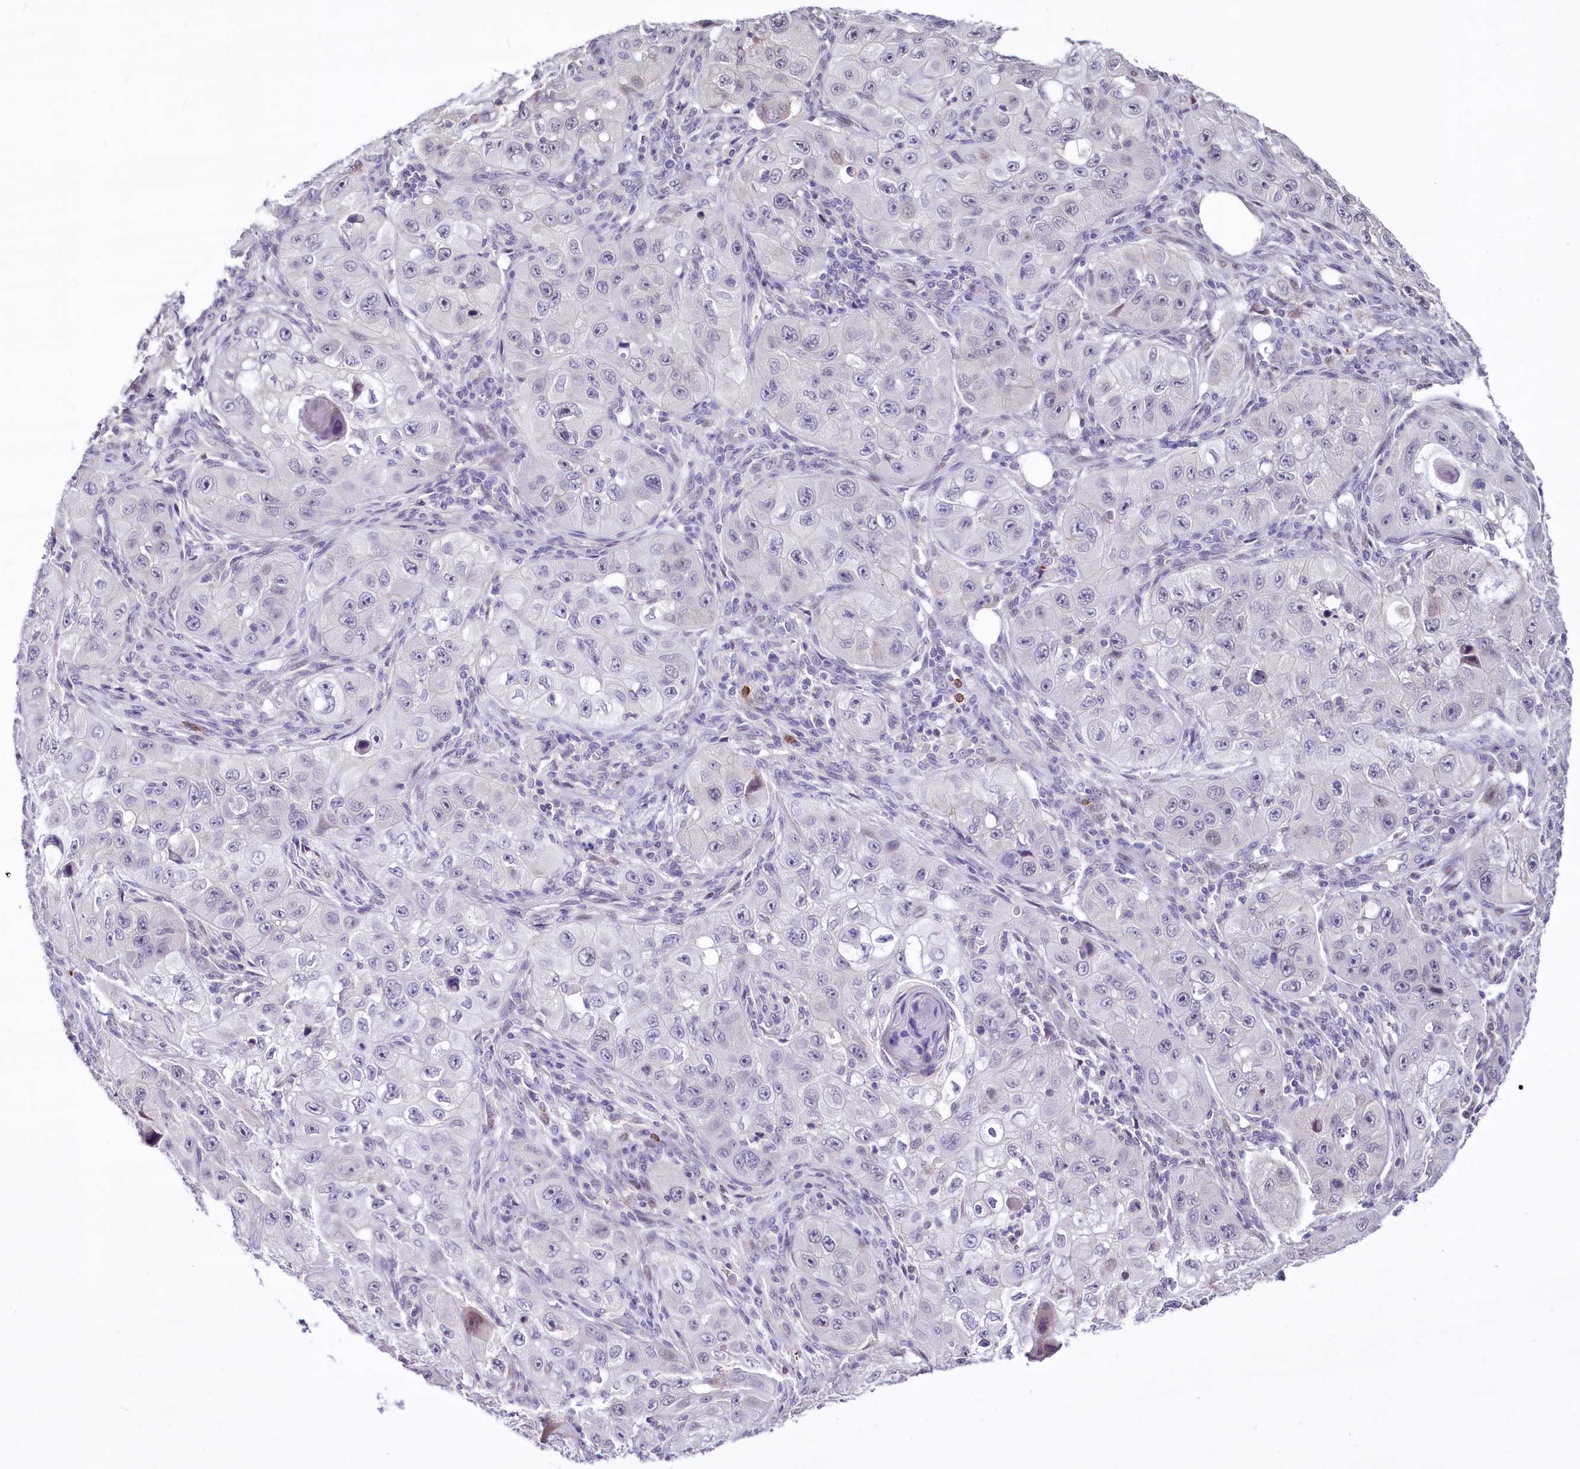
{"staining": {"intensity": "negative", "quantity": "none", "location": "none"}, "tissue": "skin cancer", "cell_type": "Tumor cells", "image_type": "cancer", "snomed": [{"axis": "morphology", "description": "Squamous cell carcinoma, NOS"}, {"axis": "topography", "description": "Skin"}, {"axis": "topography", "description": "Subcutis"}], "caption": "High power microscopy micrograph of an immunohistochemistry (IHC) image of squamous cell carcinoma (skin), revealing no significant positivity in tumor cells.", "gene": "BANK1", "patient": {"sex": "male", "age": 73}}